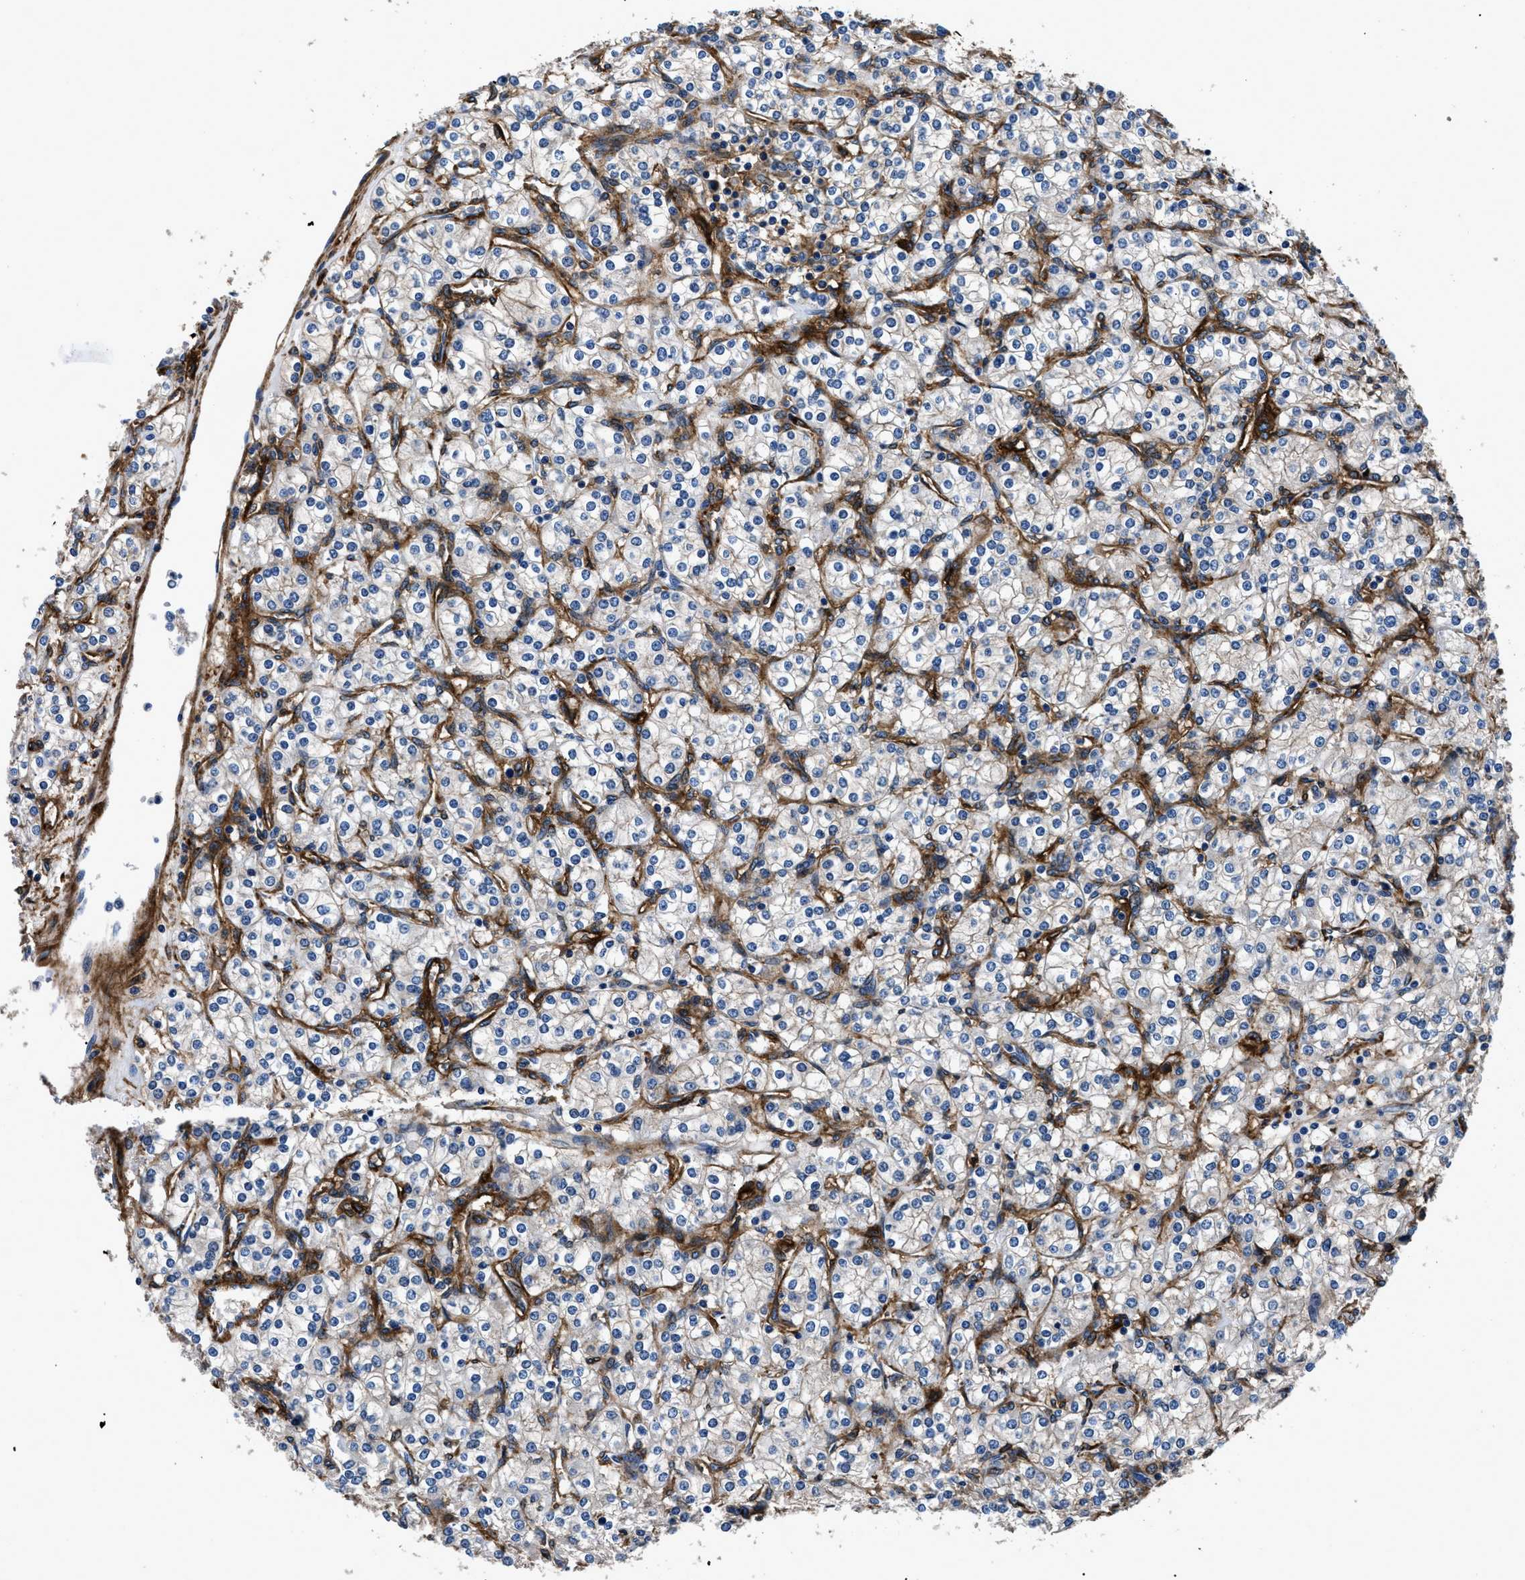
{"staining": {"intensity": "negative", "quantity": "none", "location": "none"}, "tissue": "renal cancer", "cell_type": "Tumor cells", "image_type": "cancer", "snomed": [{"axis": "morphology", "description": "Adenocarcinoma, NOS"}, {"axis": "topography", "description": "Kidney"}], "caption": "A micrograph of human renal cancer is negative for staining in tumor cells. (Immunohistochemistry, brightfield microscopy, high magnification).", "gene": "CD276", "patient": {"sex": "male", "age": 77}}